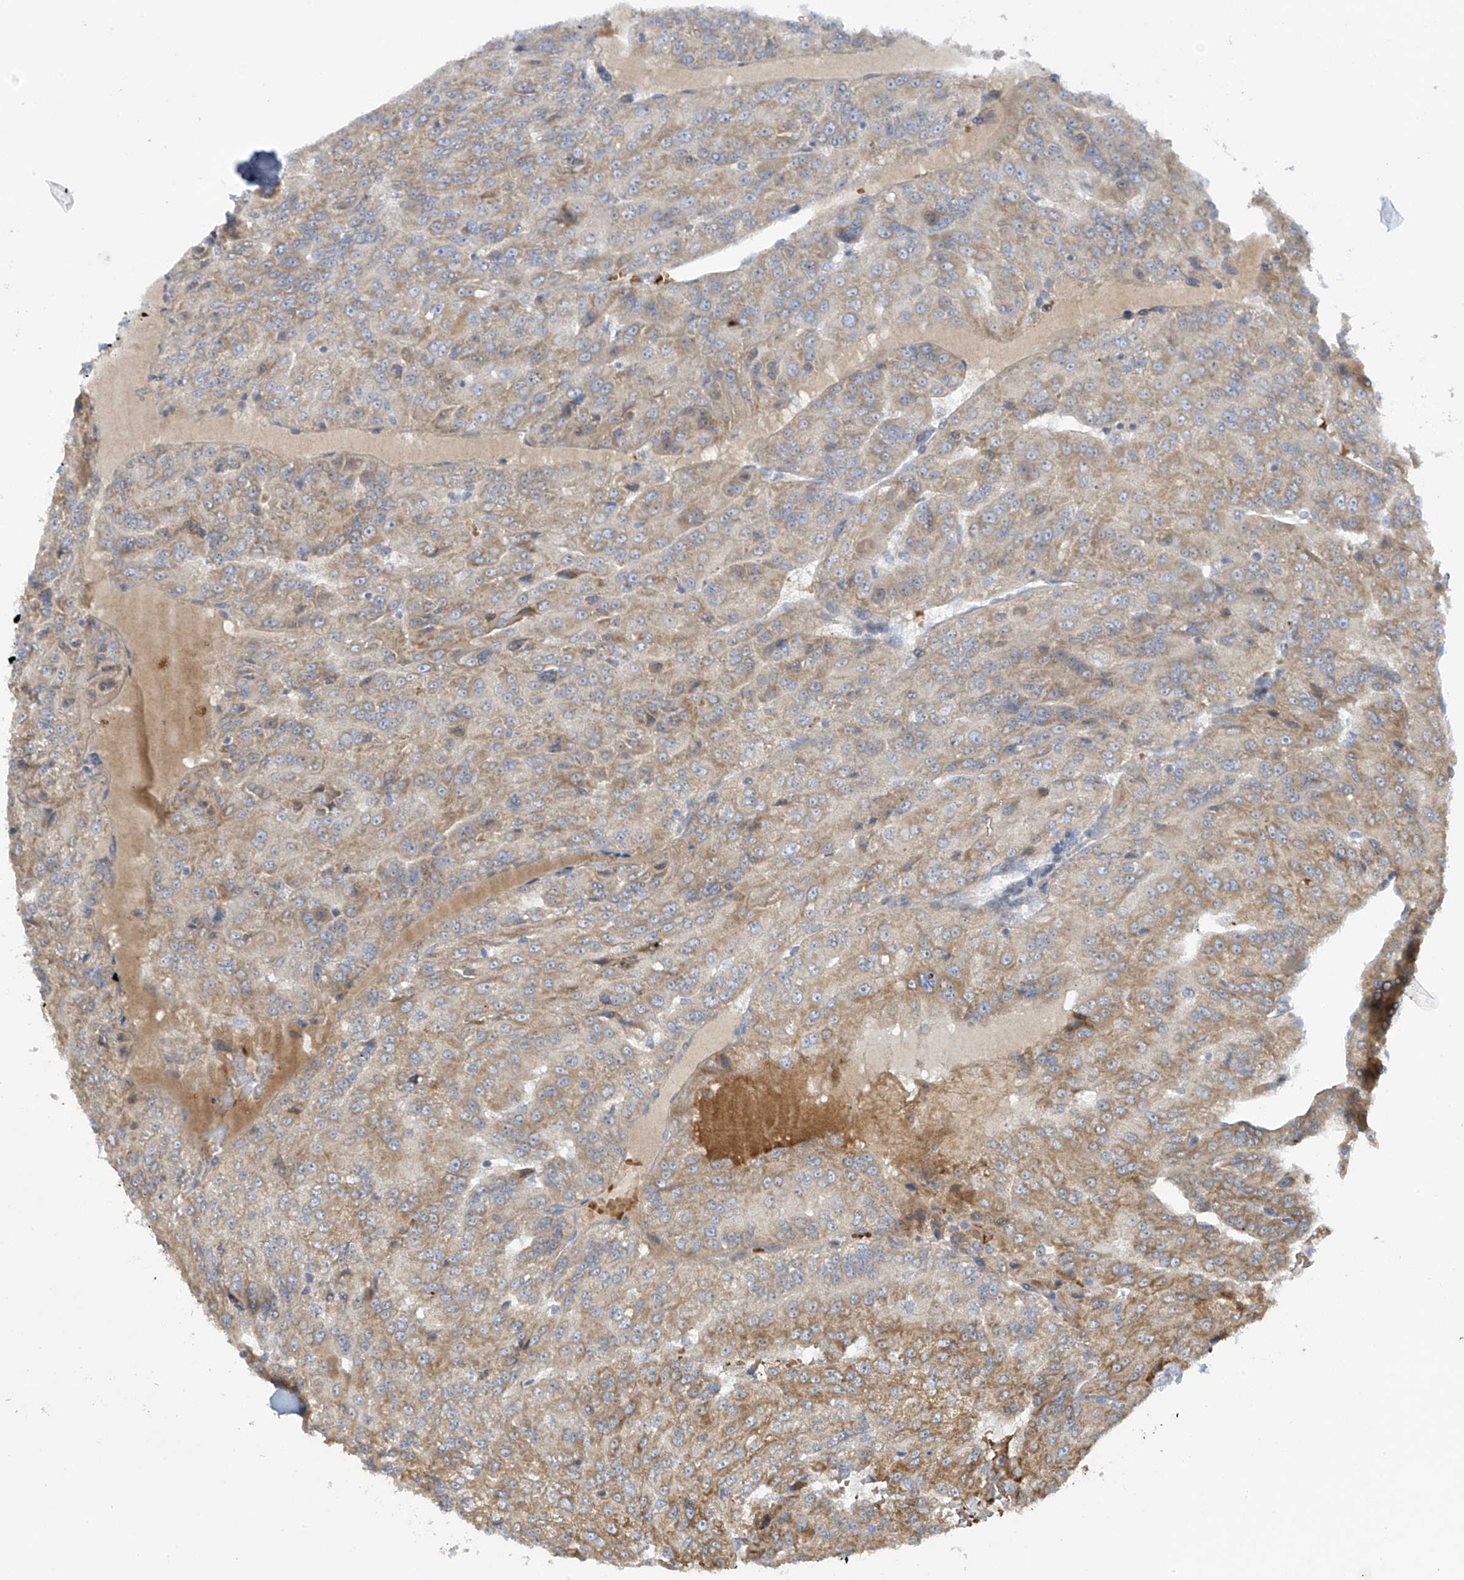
{"staining": {"intensity": "moderate", "quantity": ">75%", "location": "cytoplasmic/membranous"}, "tissue": "renal cancer", "cell_type": "Tumor cells", "image_type": "cancer", "snomed": [{"axis": "morphology", "description": "Adenocarcinoma, NOS"}, {"axis": "topography", "description": "Kidney"}], "caption": "Renal adenocarcinoma stained with a brown dye demonstrates moderate cytoplasmic/membranous positive staining in about >75% of tumor cells.", "gene": "METTL18", "patient": {"sex": "female", "age": 63}}